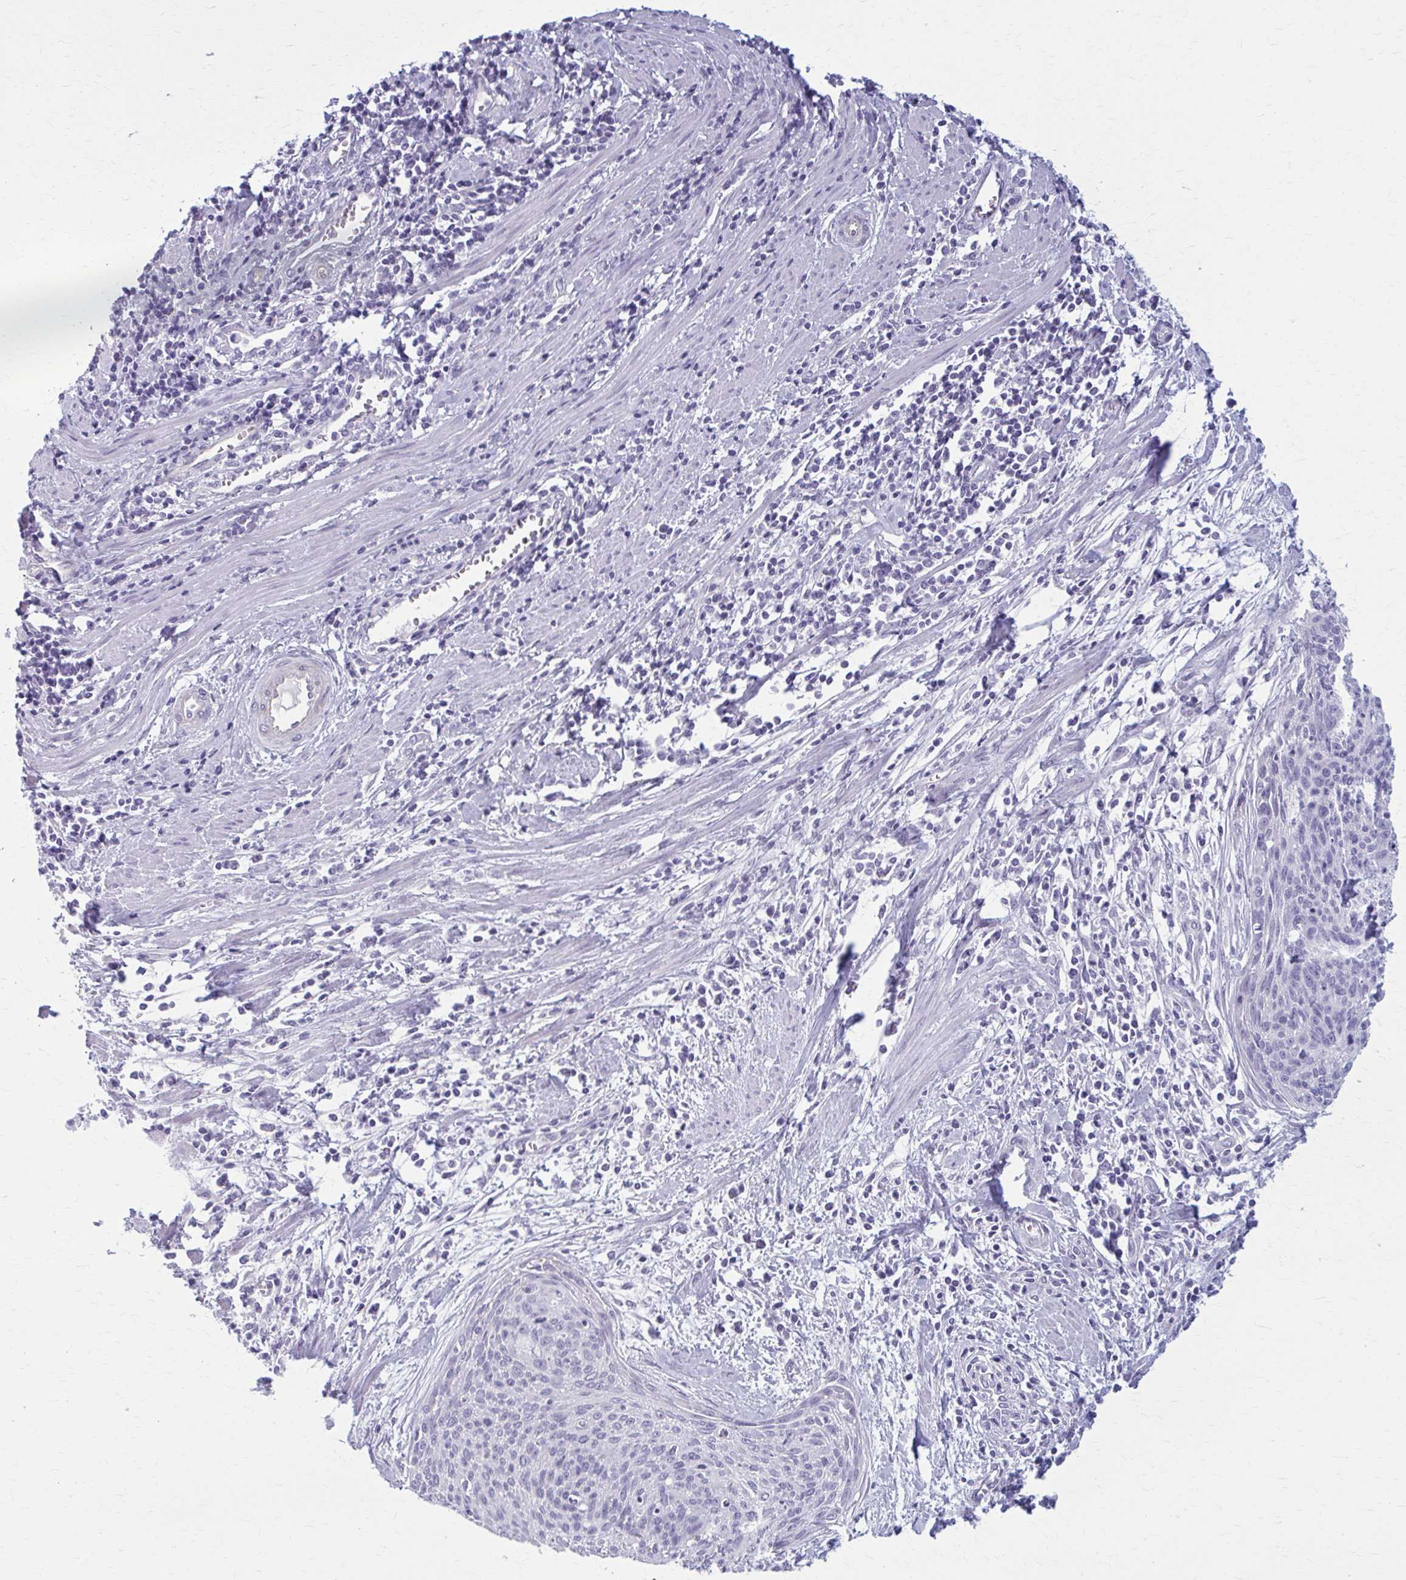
{"staining": {"intensity": "negative", "quantity": "none", "location": "none"}, "tissue": "cervical cancer", "cell_type": "Tumor cells", "image_type": "cancer", "snomed": [{"axis": "morphology", "description": "Squamous cell carcinoma, NOS"}, {"axis": "topography", "description": "Cervix"}], "caption": "A histopathology image of human cervical cancer is negative for staining in tumor cells. (Brightfield microscopy of DAB immunohistochemistry (IHC) at high magnification).", "gene": "CASQ2", "patient": {"sex": "female", "age": 55}}